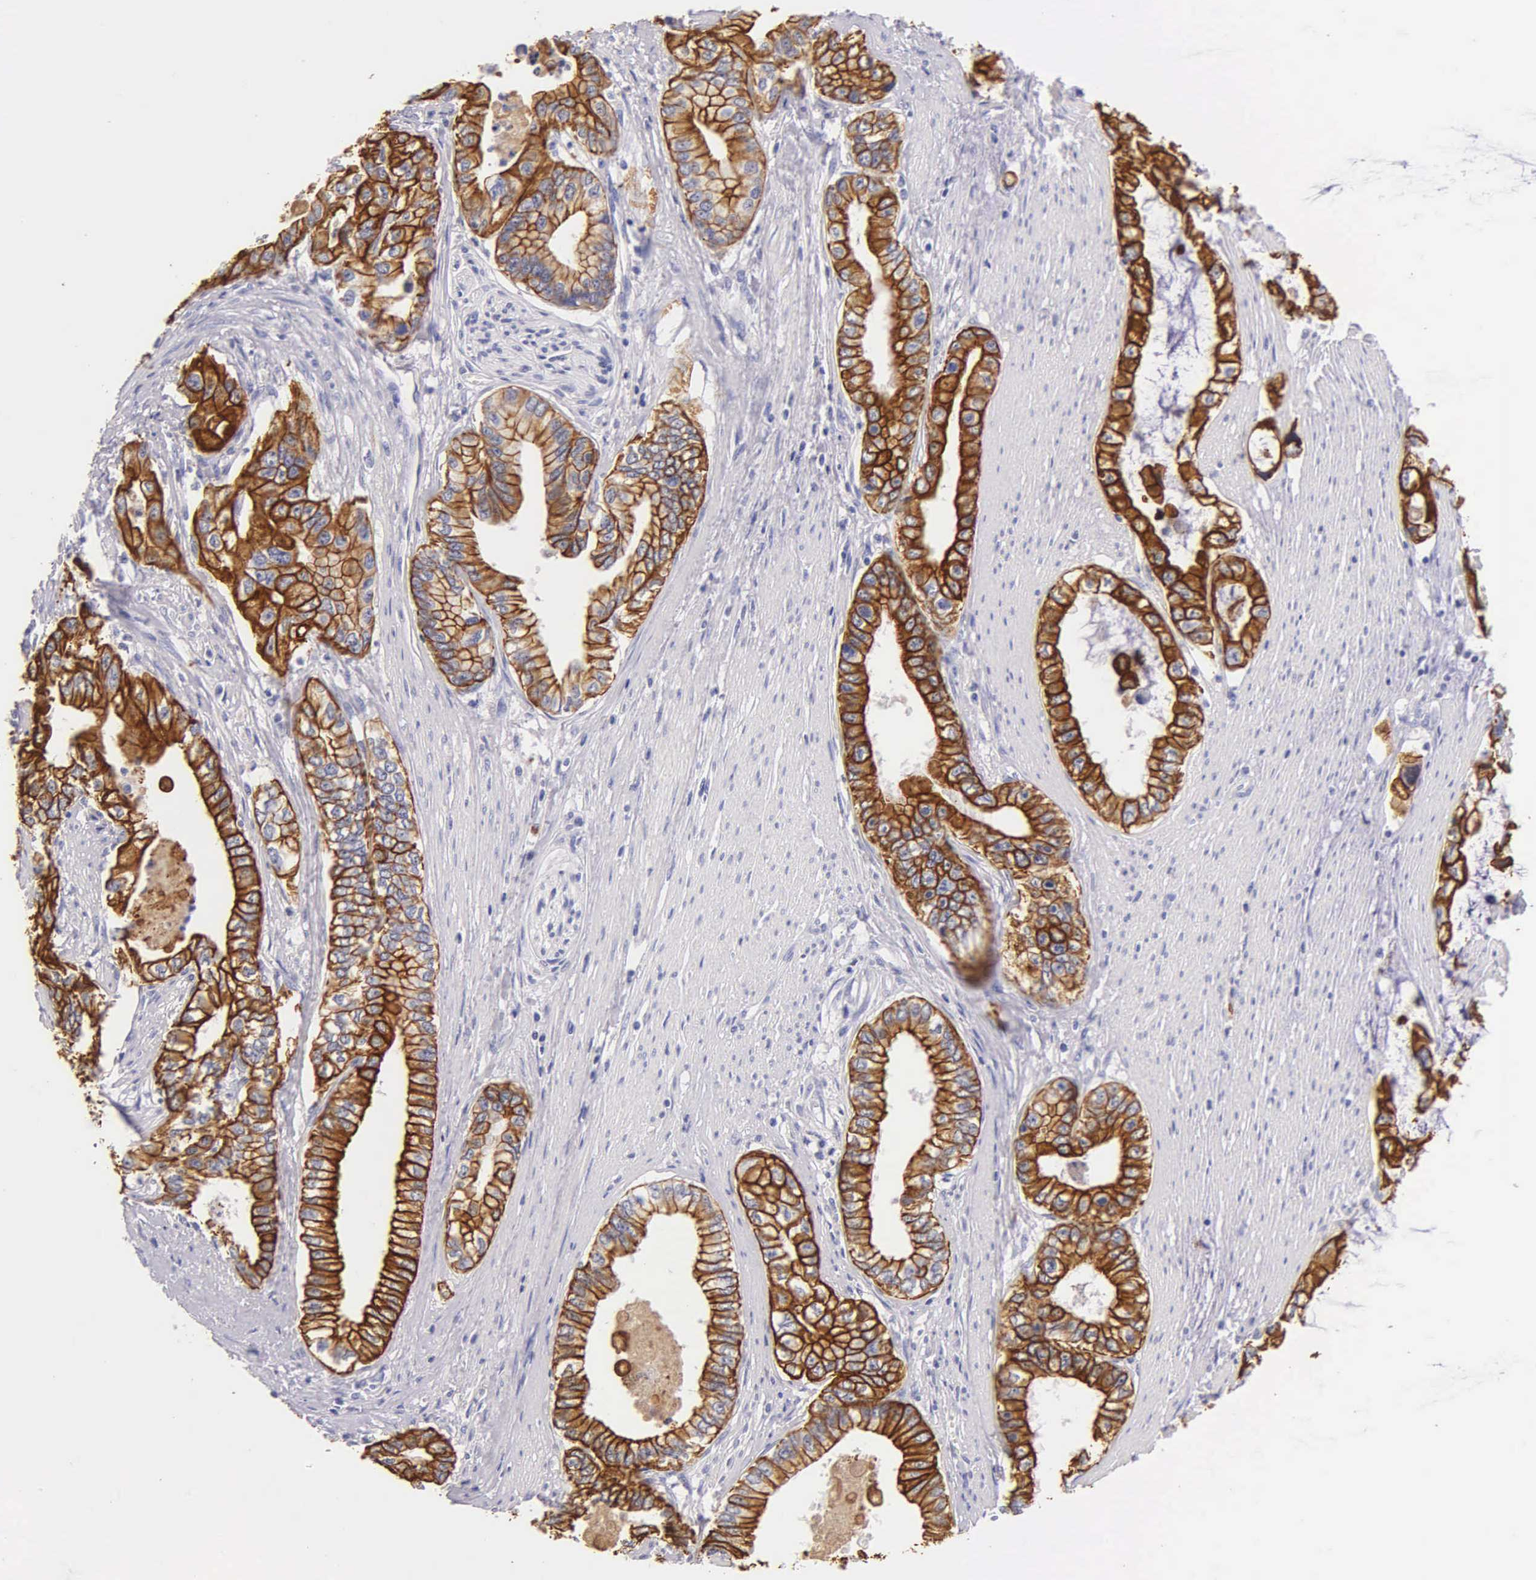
{"staining": {"intensity": "strong", "quantity": ">75%", "location": "cytoplasmic/membranous"}, "tissue": "pancreatic cancer", "cell_type": "Tumor cells", "image_type": "cancer", "snomed": [{"axis": "morphology", "description": "Adenocarcinoma, NOS"}, {"axis": "topography", "description": "Pancreas"}, {"axis": "topography", "description": "Stomach, upper"}], "caption": "Human pancreatic cancer (adenocarcinoma) stained with a protein marker reveals strong staining in tumor cells.", "gene": "KRT17", "patient": {"sex": "male", "age": 77}}